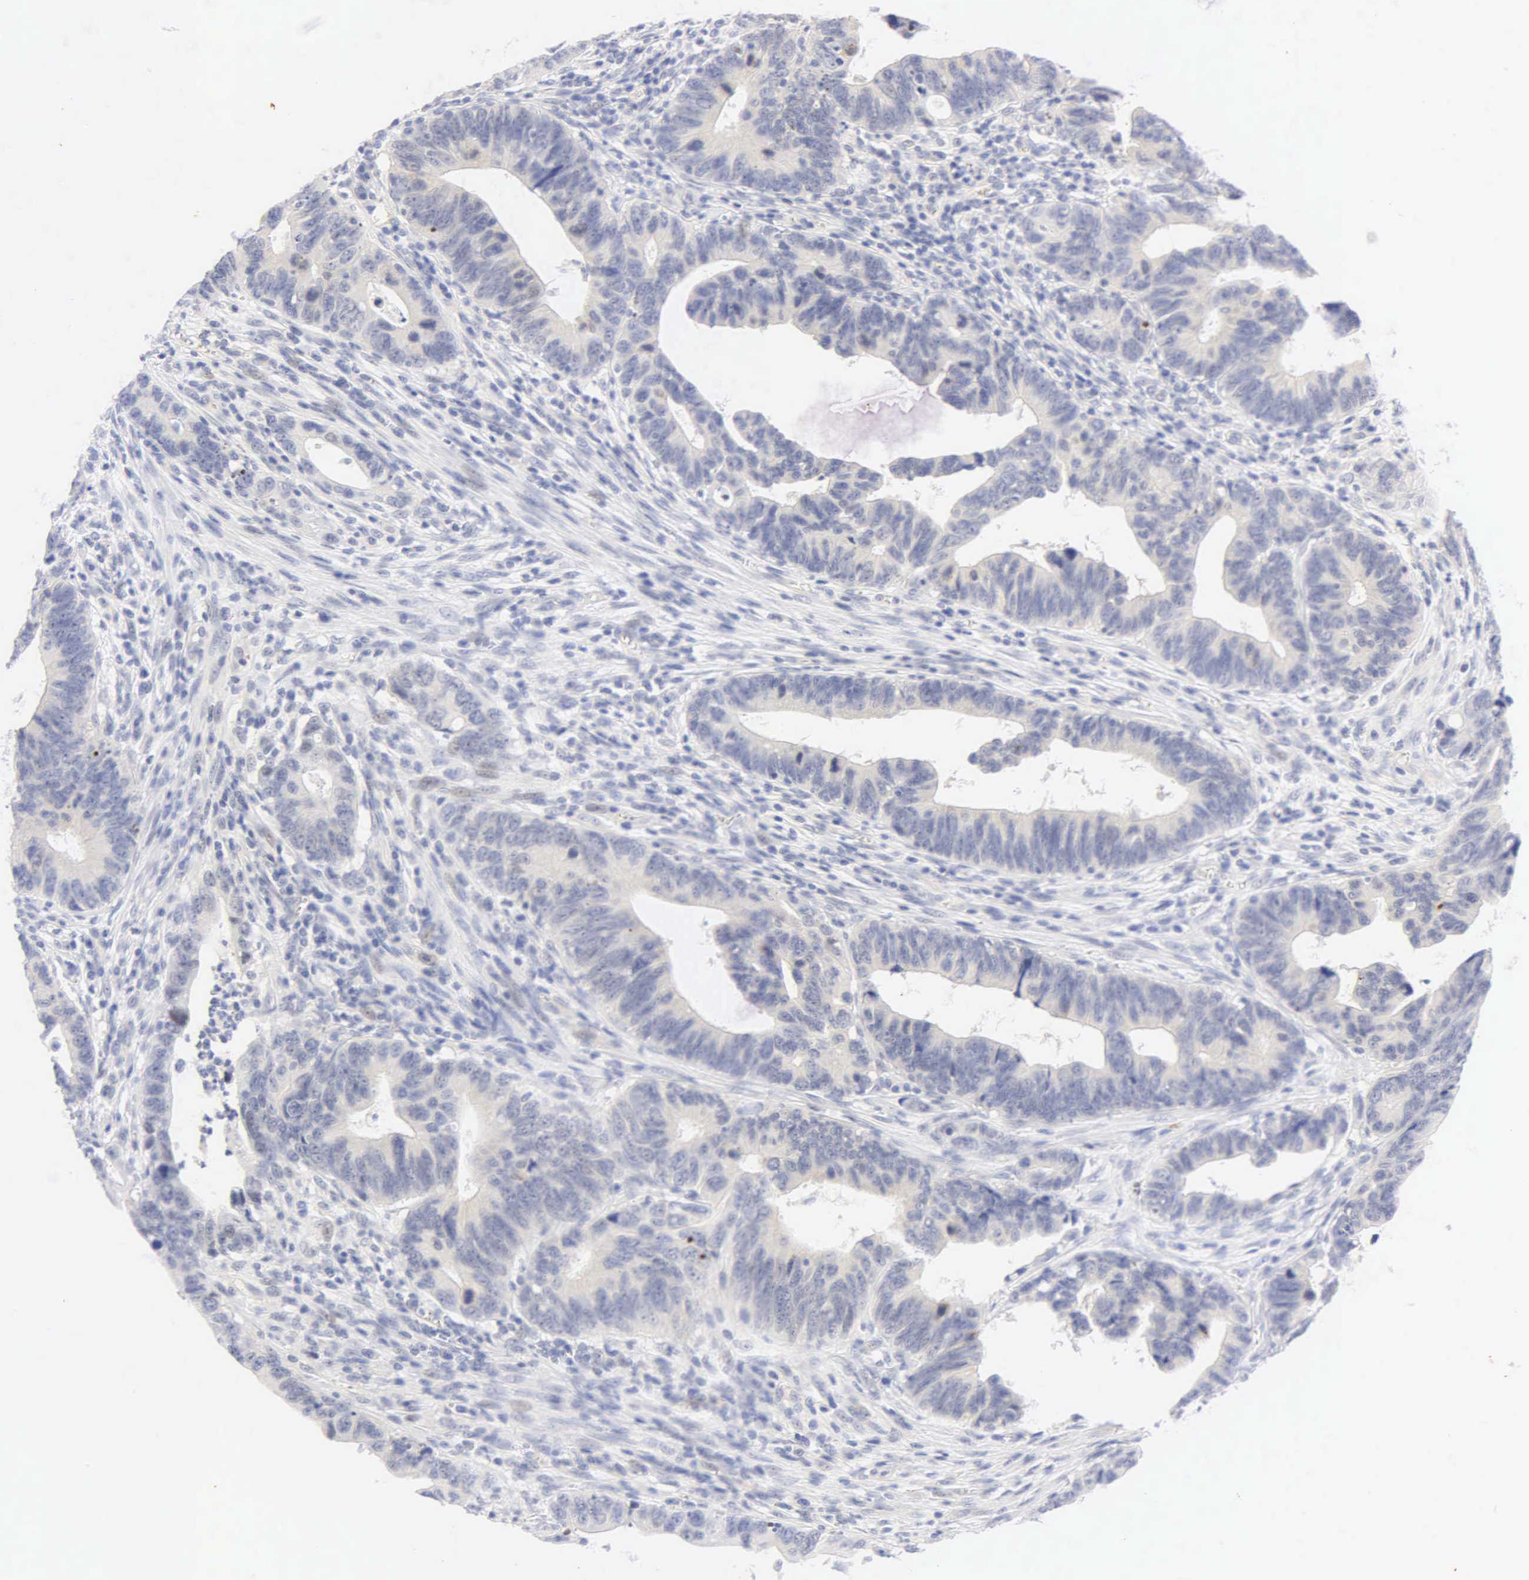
{"staining": {"intensity": "negative", "quantity": "none", "location": "none"}, "tissue": "colorectal cancer", "cell_type": "Tumor cells", "image_type": "cancer", "snomed": [{"axis": "morphology", "description": "Adenocarcinoma, NOS"}, {"axis": "topography", "description": "Colon"}], "caption": "Tumor cells show no significant protein staining in colorectal cancer.", "gene": "PGR", "patient": {"sex": "female", "age": 78}}